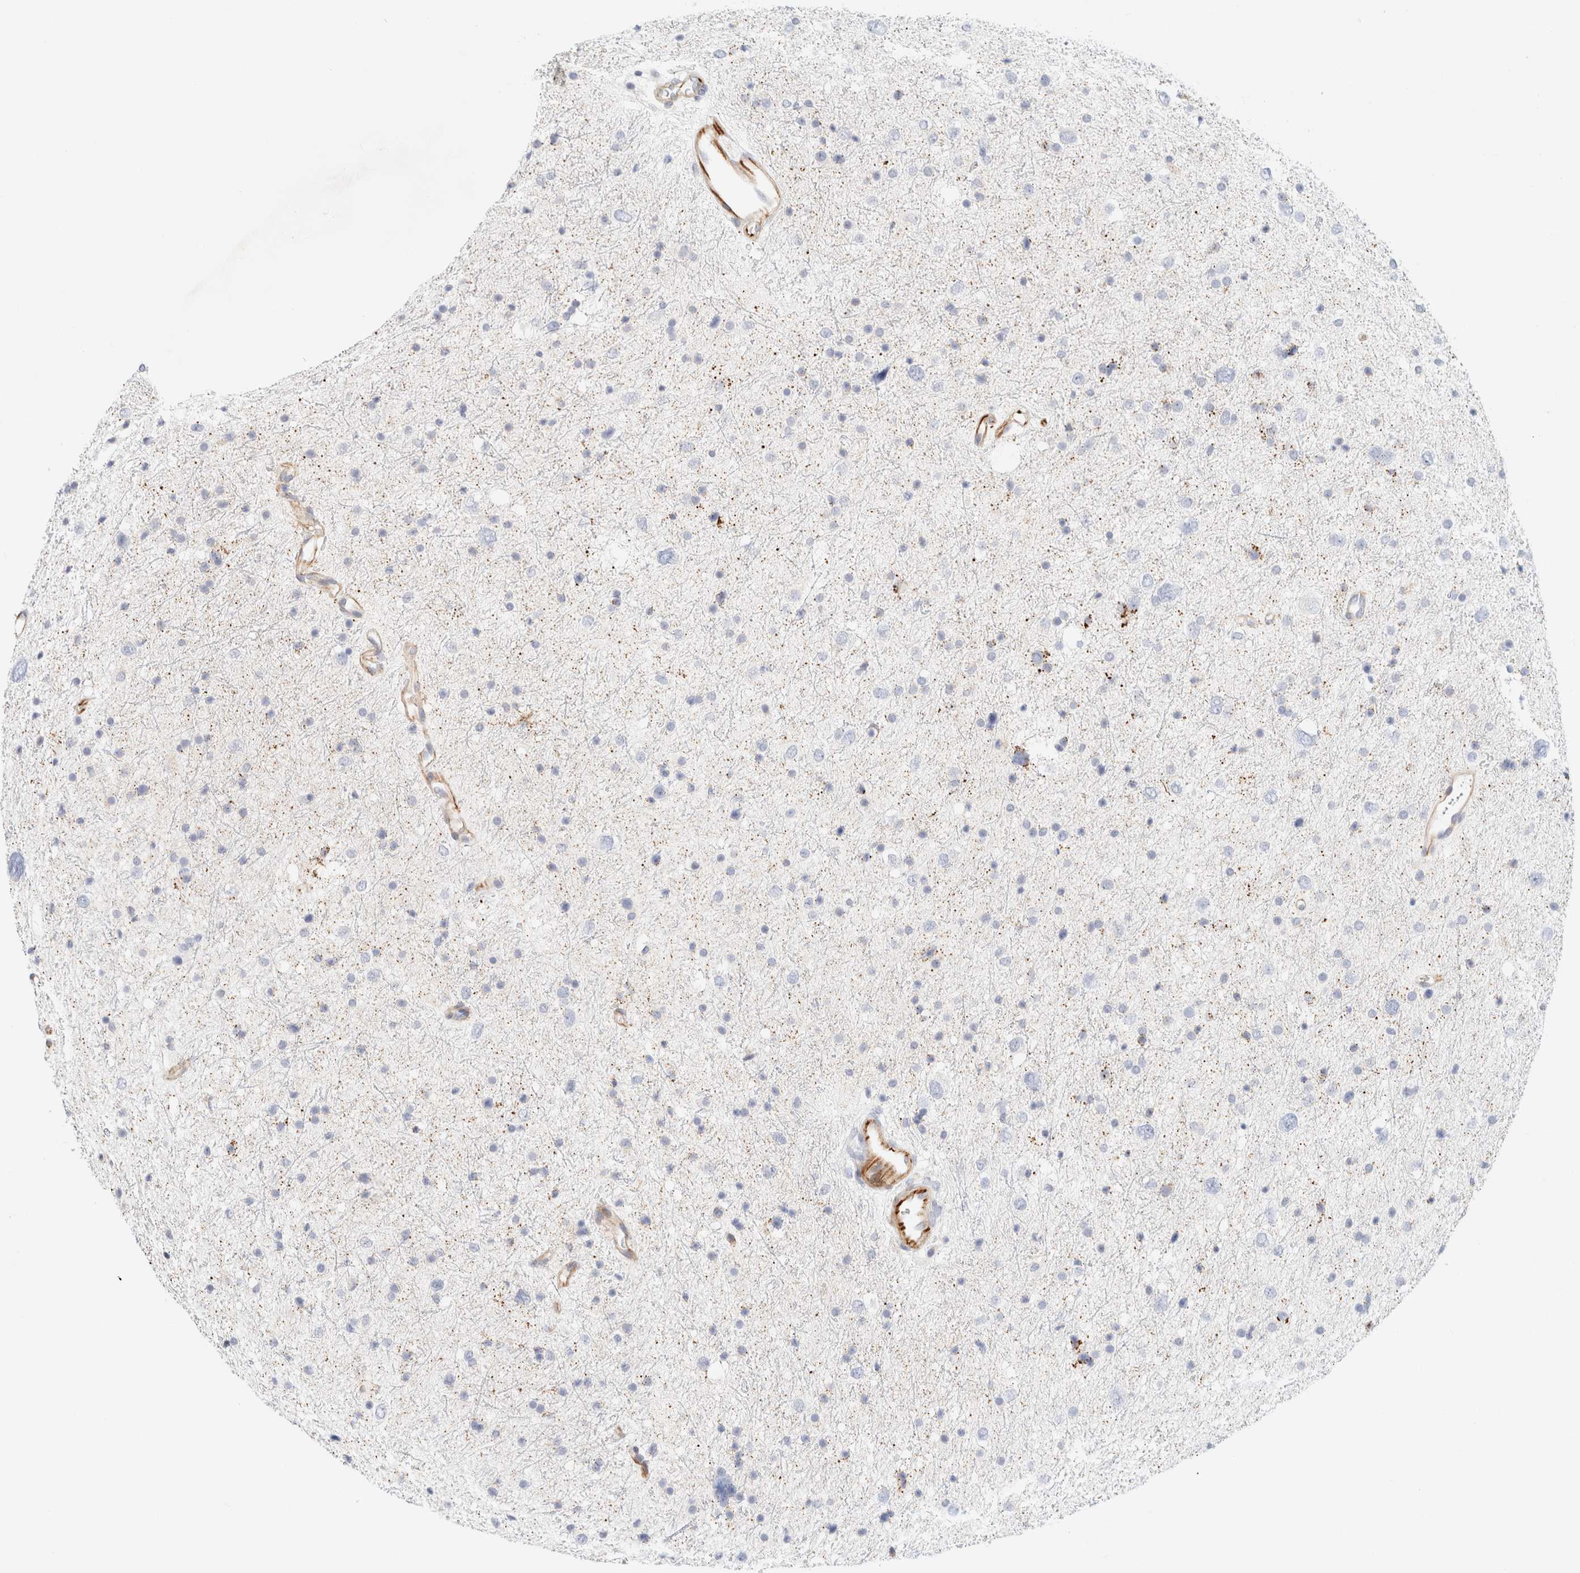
{"staining": {"intensity": "negative", "quantity": "none", "location": "none"}, "tissue": "glioma", "cell_type": "Tumor cells", "image_type": "cancer", "snomed": [{"axis": "morphology", "description": "Glioma, malignant, Low grade"}, {"axis": "topography", "description": "Brain"}], "caption": "Micrograph shows no significant protein staining in tumor cells of malignant glioma (low-grade). The staining was performed using DAB to visualize the protein expression in brown, while the nuclei were stained in blue with hematoxylin (Magnification: 20x).", "gene": "SLC25A48", "patient": {"sex": "female", "age": 37}}